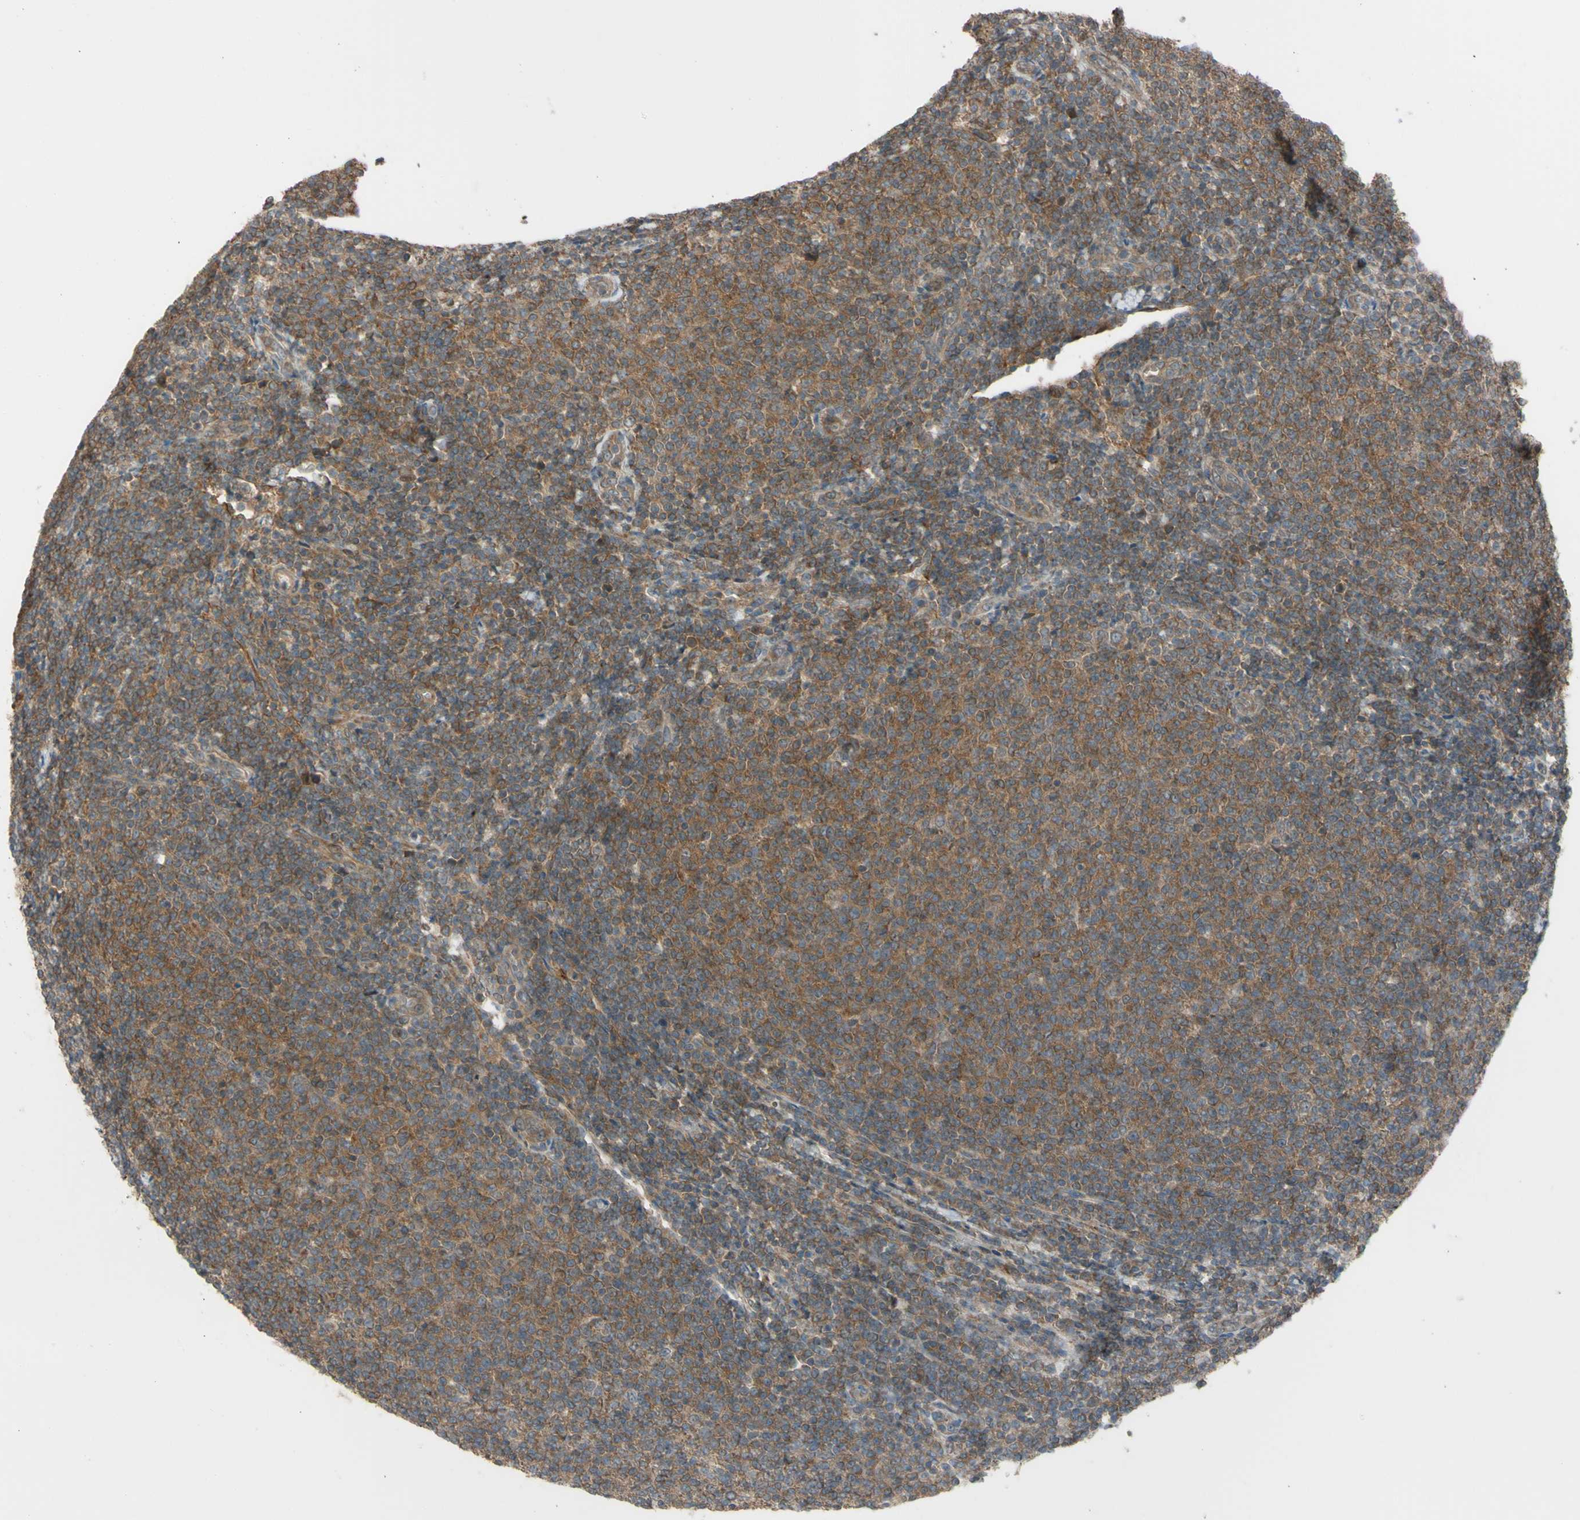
{"staining": {"intensity": "moderate", "quantity": "25%-75%", "location": "cytoplasmic/membranous"}, "tissue": "lymphoma", "cell_type": "Tumor cells", "image_type": "cancer", "snomed": [{"axis": "morphology", "description": "Malignant lymphoma, non-Hodgkin's type, Low grade"}, {"axis": "topography", "description": "Lymph node"}], "caption": "Tumor cells display medium levels of moderate cytoplasmic/membranous positivity in about 25%-75% of cells in lymphoma.", "gene": "FLII", "patient": {"sex": "male", "age": 66}}